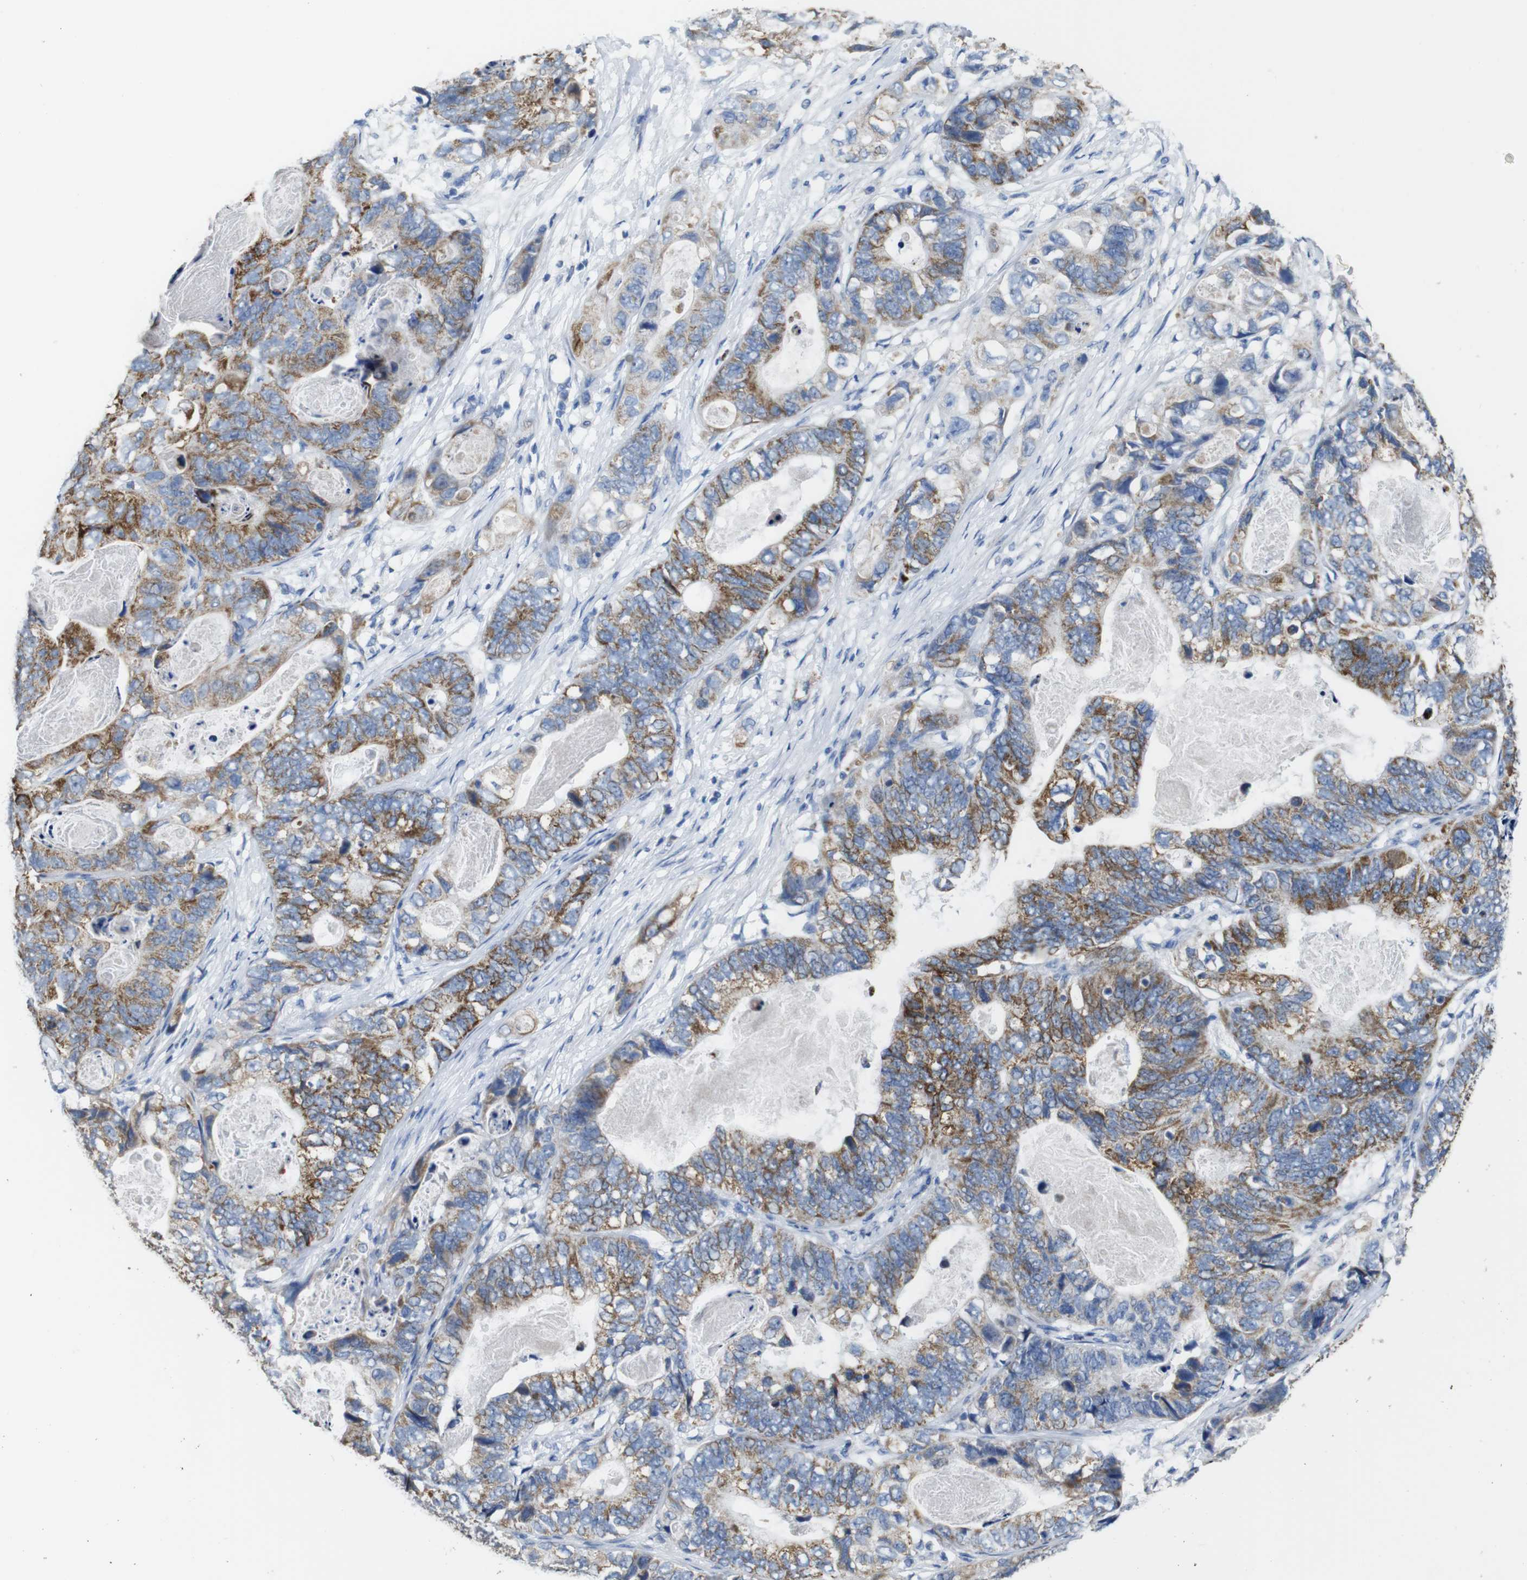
{"staining": {"intensity": "moderate", "quantity": "25%-75%", "location": "cytoplasmic/membranous"}, "tissue": "stomach cancer", "cell_type": "Tumor cells", "image_type": "cancer", "snomed": [{"axis": "morphology", "description": "Adenocarcinoma, NOS"}, {"axis": "topography", "description": "Stomach"}], "caption": "Moderate cytoplasmic/membranous staining for a protein is present in about 25%-75% of tumor cells of stomach cancer (adenocarcinoma) using IHC.", "gene": "MAOA", "patient": {"sex": "female", "age": 89}}